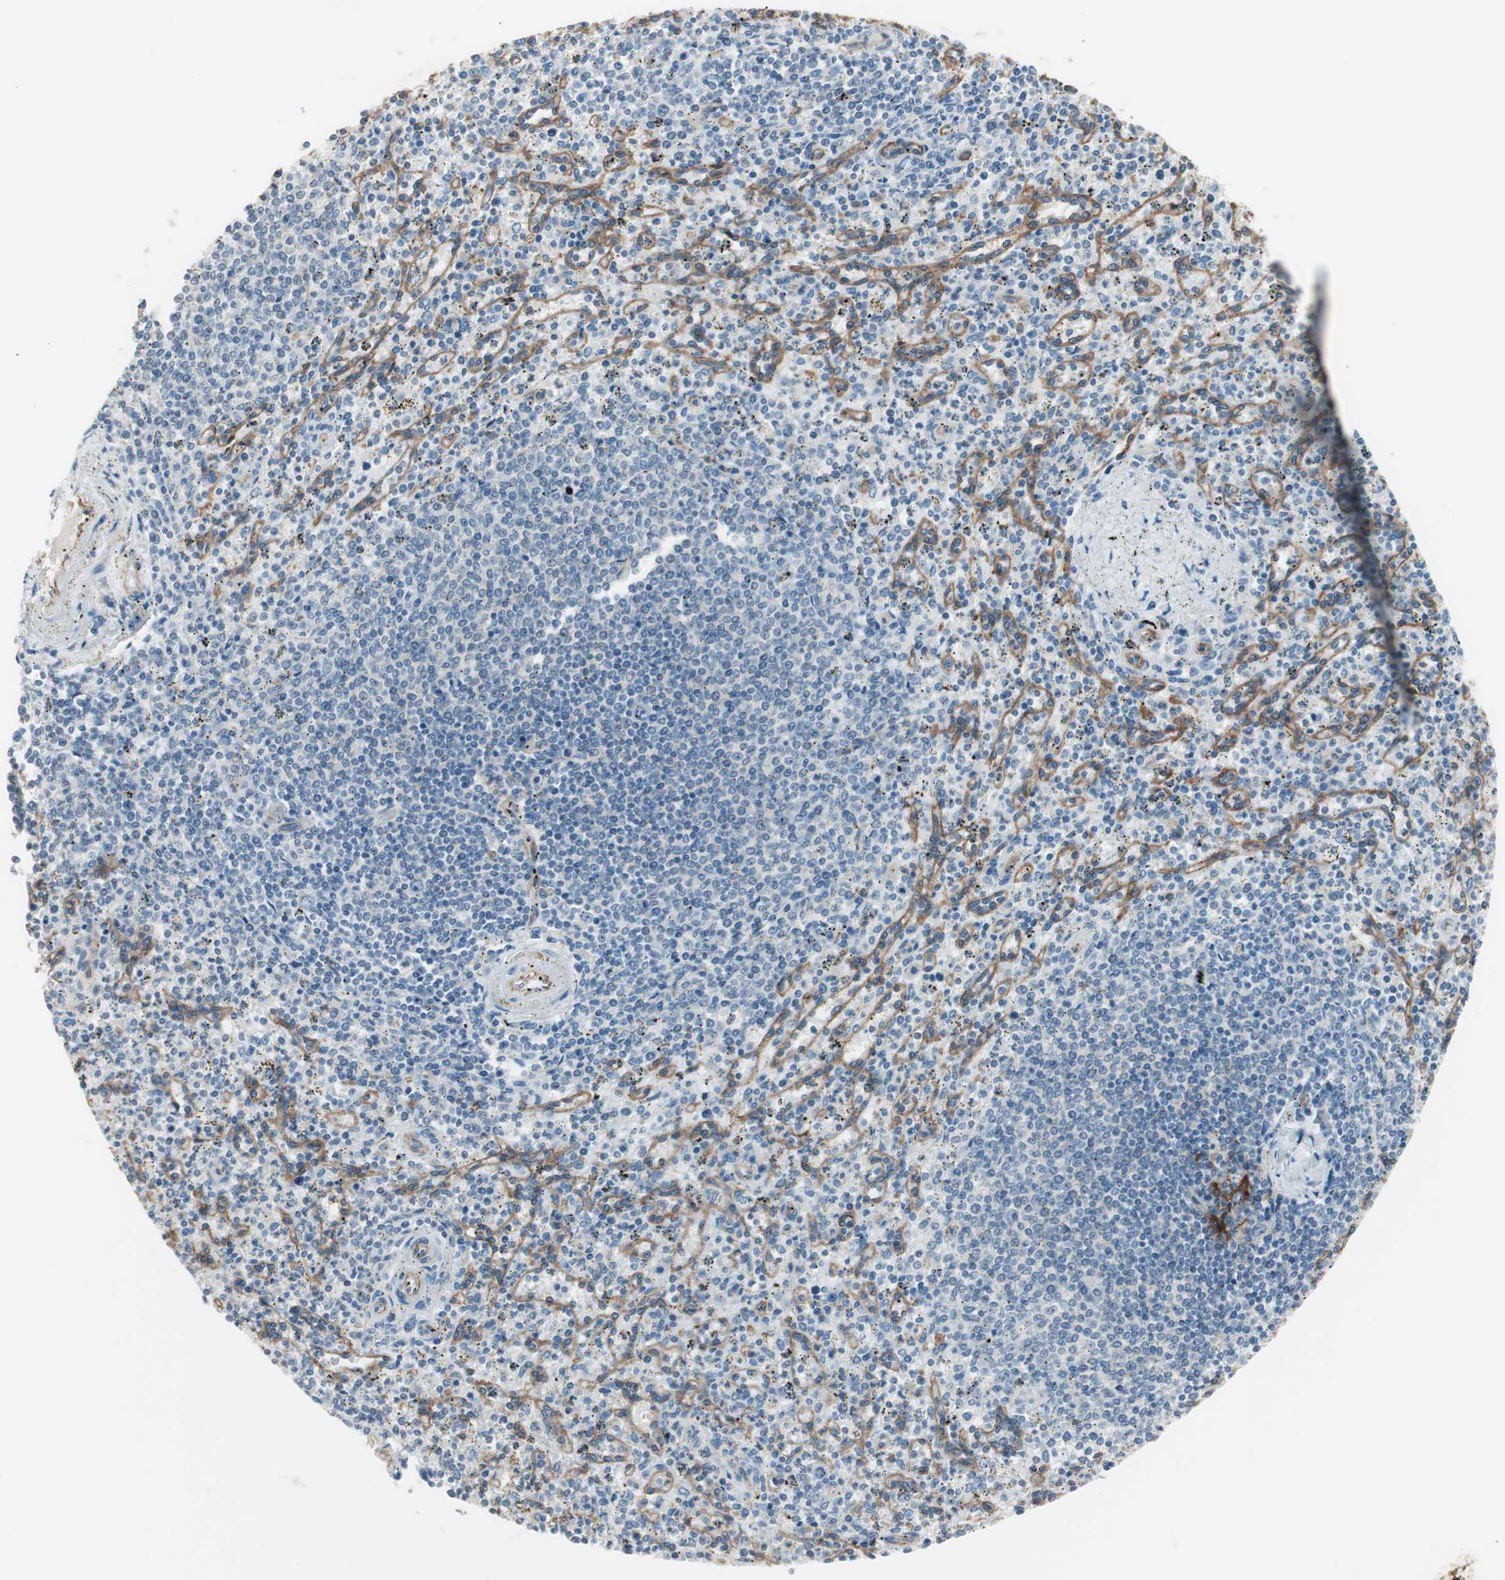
{"staining": {"intensity": "negative", "quantity": "none", "location": "none"}, "tissue": "spleen", "cell_type": "Cells in red pulp", "image_type": "normal", "snomed": [{"axis": "morphology", "description": "Normal tissue, NOS"}, {"axis": "topography", "description": "Spleen"}], "caption": "A high-resolution photomicrograph shows immunohistochemistry staining of normal spleen, which shows no significant staining in cells in red pulp.", "gene": "ITGB4", "patient": {"sex": "male", "age": 72}}